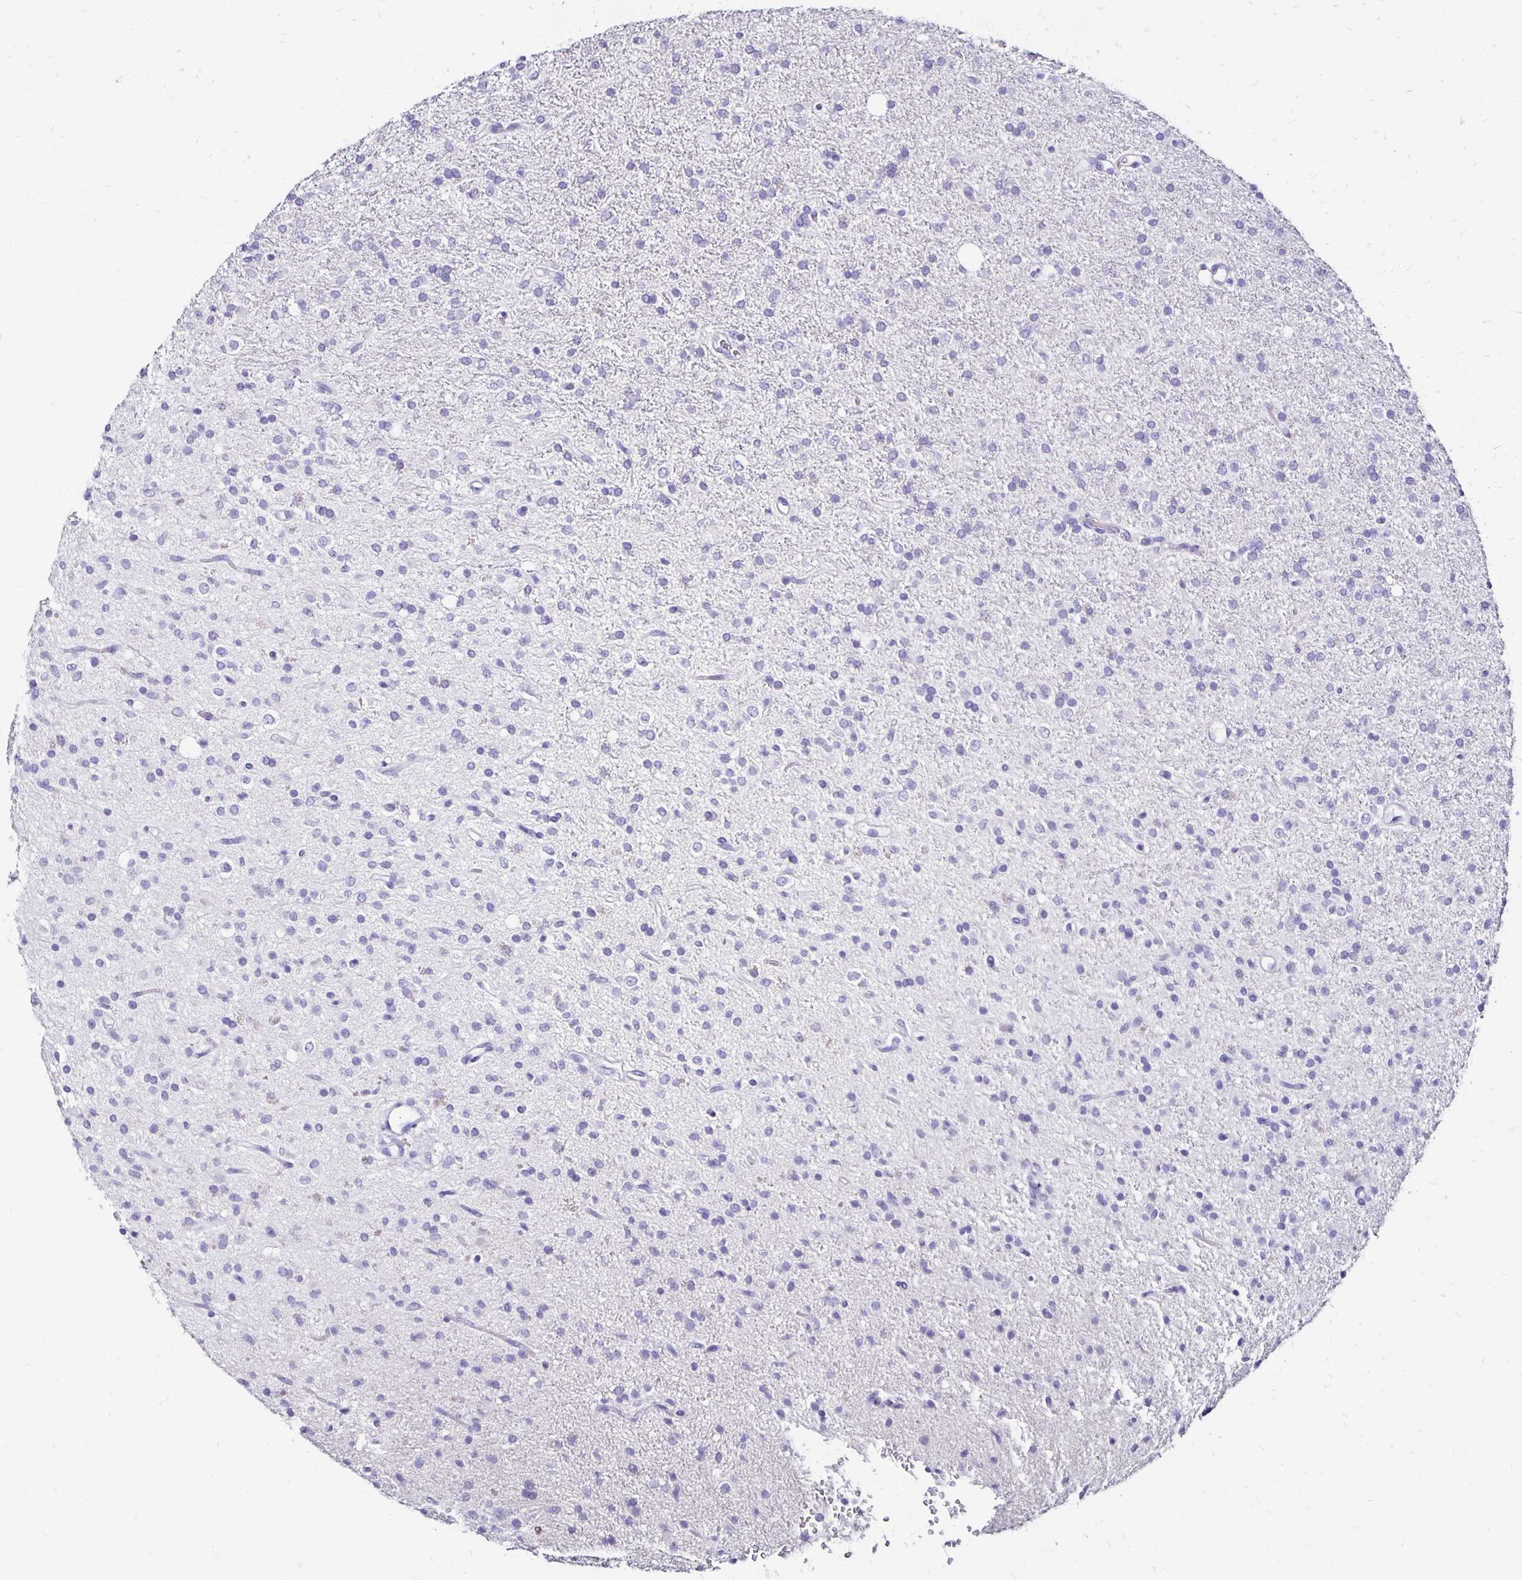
{"staining": {"intensity": "negative", "quantity": "none", "location": "none"}, "tissue": "glioma", "cell_type": "Tumor cells", "image_type": "cancer", "snomed": [{"axis": "morphology", "description": "Glioma, malignant, Low grade"}, {"axis": "topography", "description": "Brain"}], "caption": "DAB immunohistochemical staining of human glioma shows no significant positivity in tumor cells.", "gene": "KCNT1", "patient": {"sex": "female", "age": 33}}